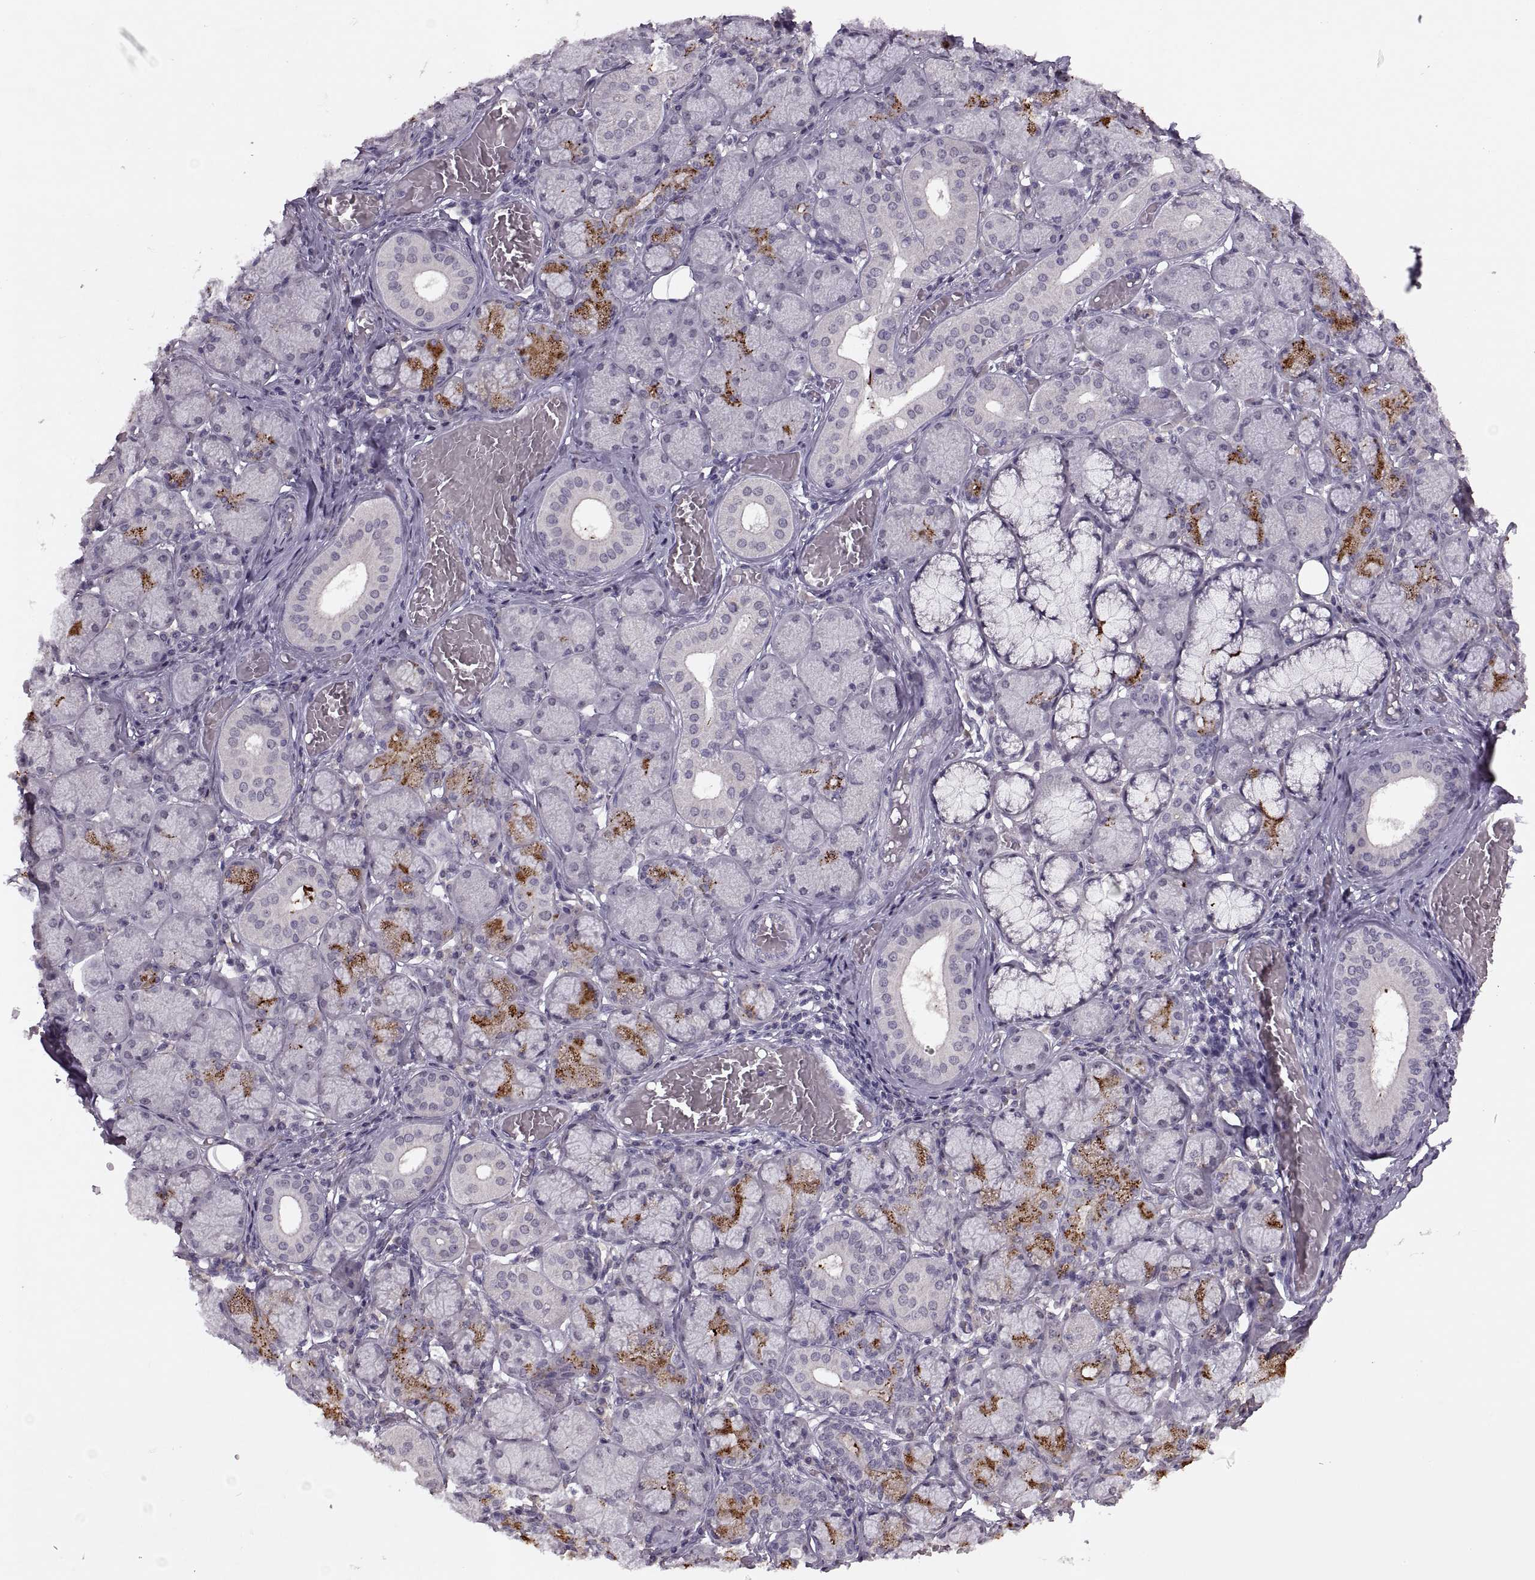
{"staining": {"intensity": "strong", "quantity": "<25%", "location": "cytoplasmic/membranous"}, "tissue": "salivary gland", "cell_type": "Glandular cells", "image_type": "normal", "snomed": [{"axis": "morphology", "description": "Normal tissue, NOS"}, {"axis": "topography", "description": "Salivary gland"}, {"axis": "topography", "description": "Peripheral nerve tissue"}], "caption": "Human salivary gland stained with a brown dye reveals strong cytoplasmic/membranous positive staining in approximately <25% of glandular cells.", "gene": "CACNA1F", "patient": {"sex": "female", "age": 24}}